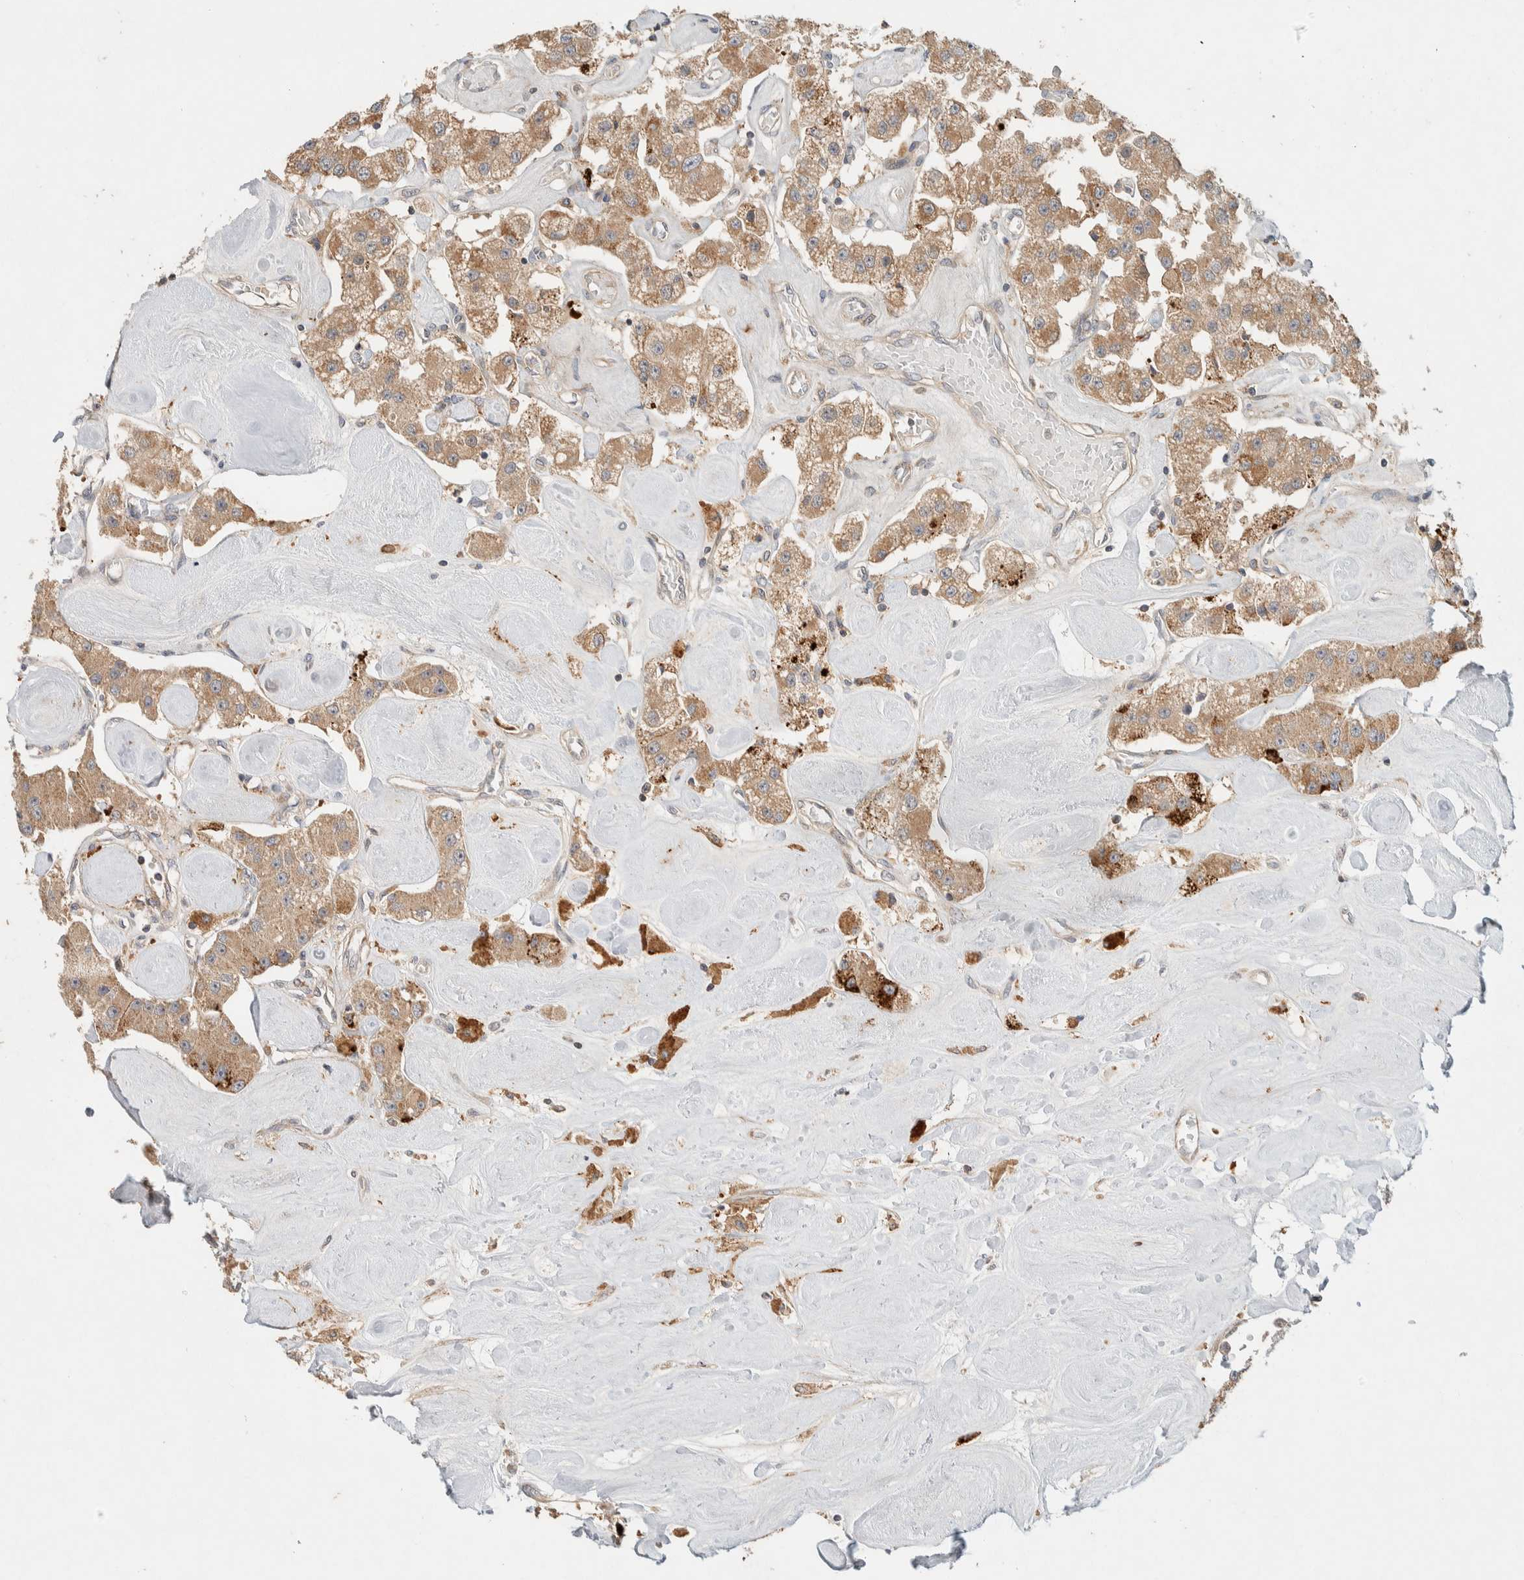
{"staining": {"intensity": "moderate", "quantity": ">75%", "location": "cytoplasmic/membranous"}, "tissue": "carcinoid", "cell_type": "Tumor cells", "image_type": "cancer", "snomed": [{"axis": "morphology", "description": "Carcinoid, malignant, NOS"}, {"axis": "topography", "description": "Pancreas"}], "caption": "The immunohistochemical stain shows moderate cytoplasmic/membranous positivity in tumor cells of malignant carcinoid tissue. (Stains: DAB (3,3'-diaminobenzidine) in brown, nuclei in blue, Microscopy: brightfield microscopy at high magnification).", "gene": "KIF9", "patient": {"sex": "male", "age": 41}}